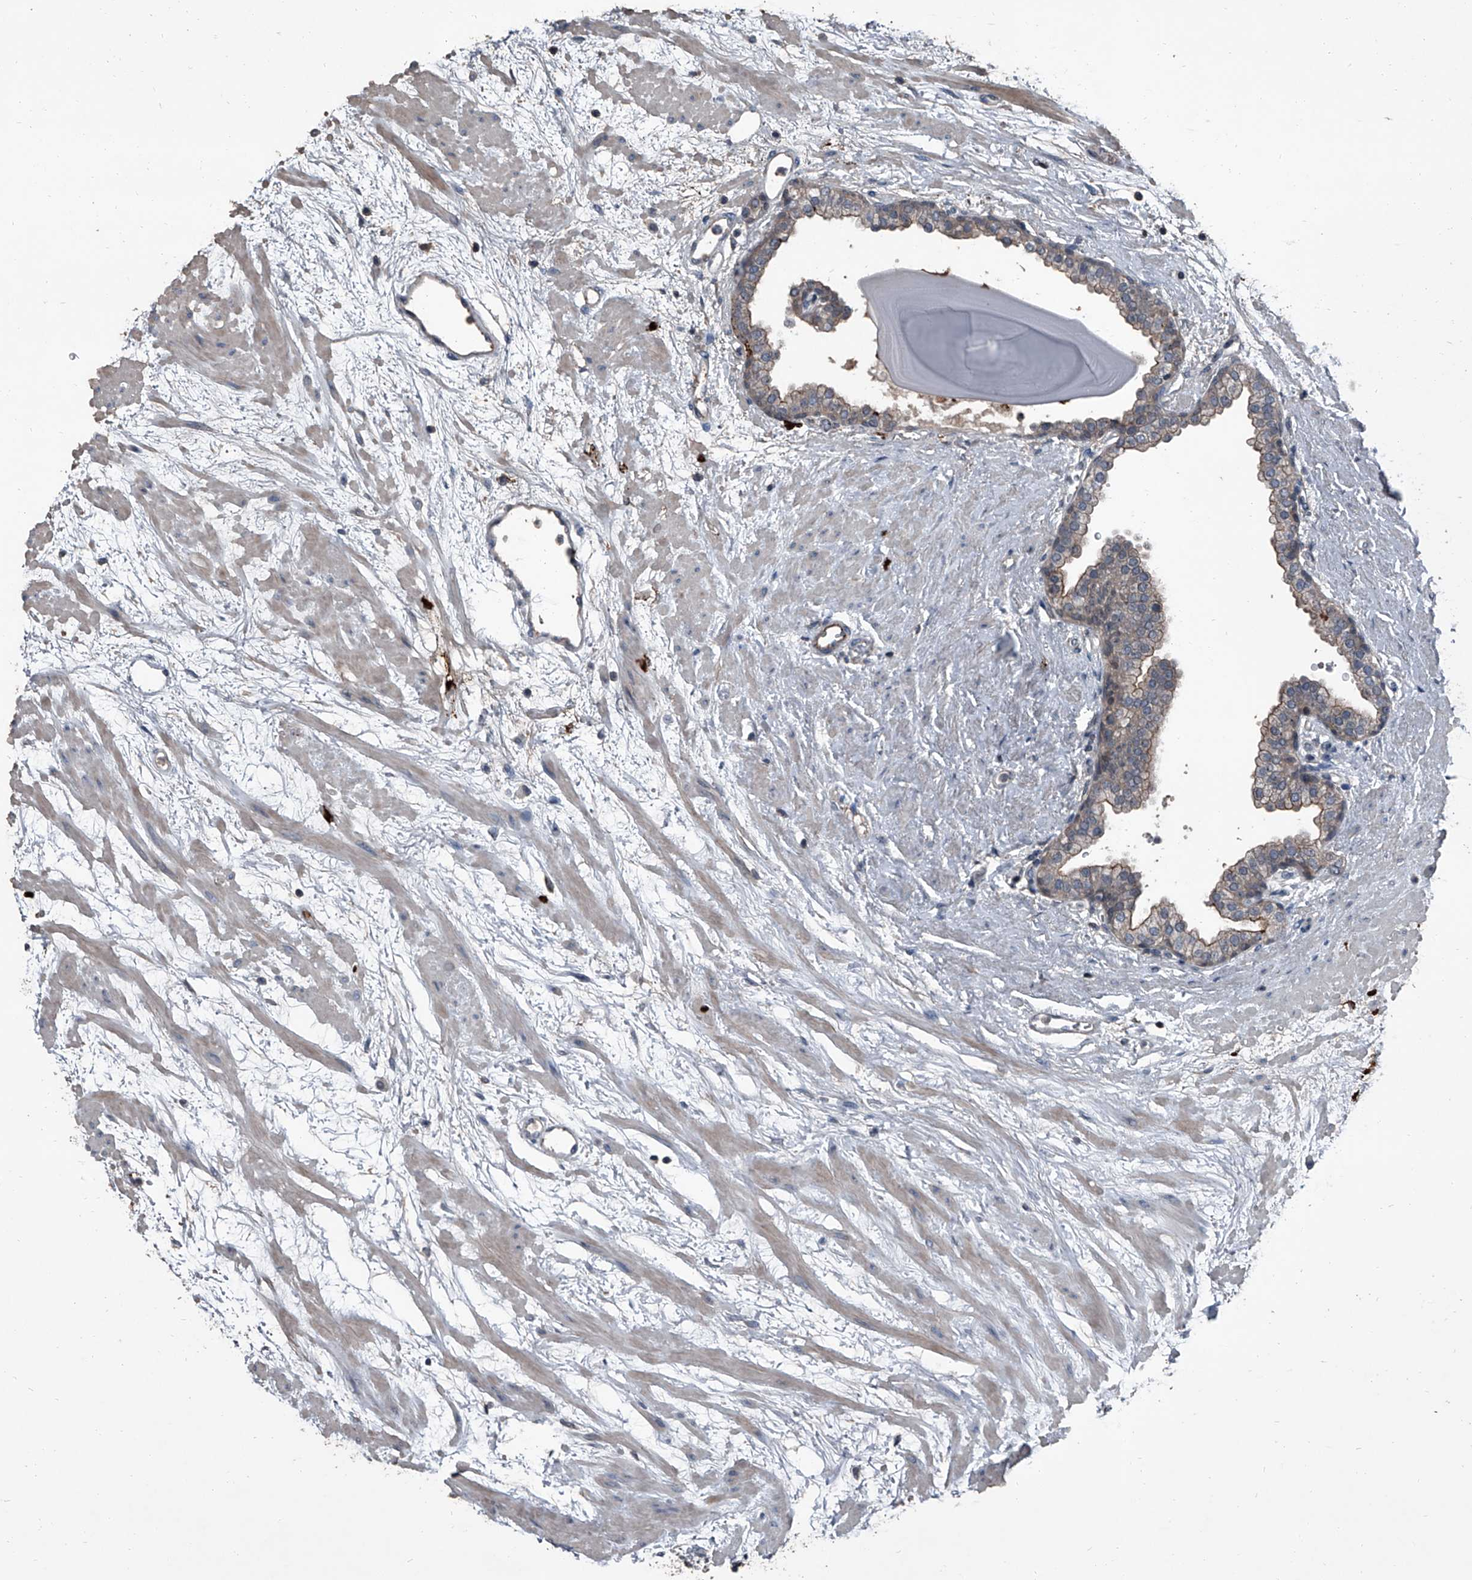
{"staining": {"intensity": "weak", "quantity": "25%-75%", "location": "cytoplasmic/membranous"}, "tissue": "prostate", "cell_type": "Glandular cells", "image_type": "normal", "snomed": [{"axis": "morphology", "description": "Normal tissue, NOS"}, {"axis": "topography", "description": "Prostate"}], "caption": "Glandular cells exhibit low levels of weak cytoplasmic/membranous staining in approximately 25%-75% of cells in unremarkable prostate.", "gene": "OARD1", "patient": {"sex": "male", "age": 48}}